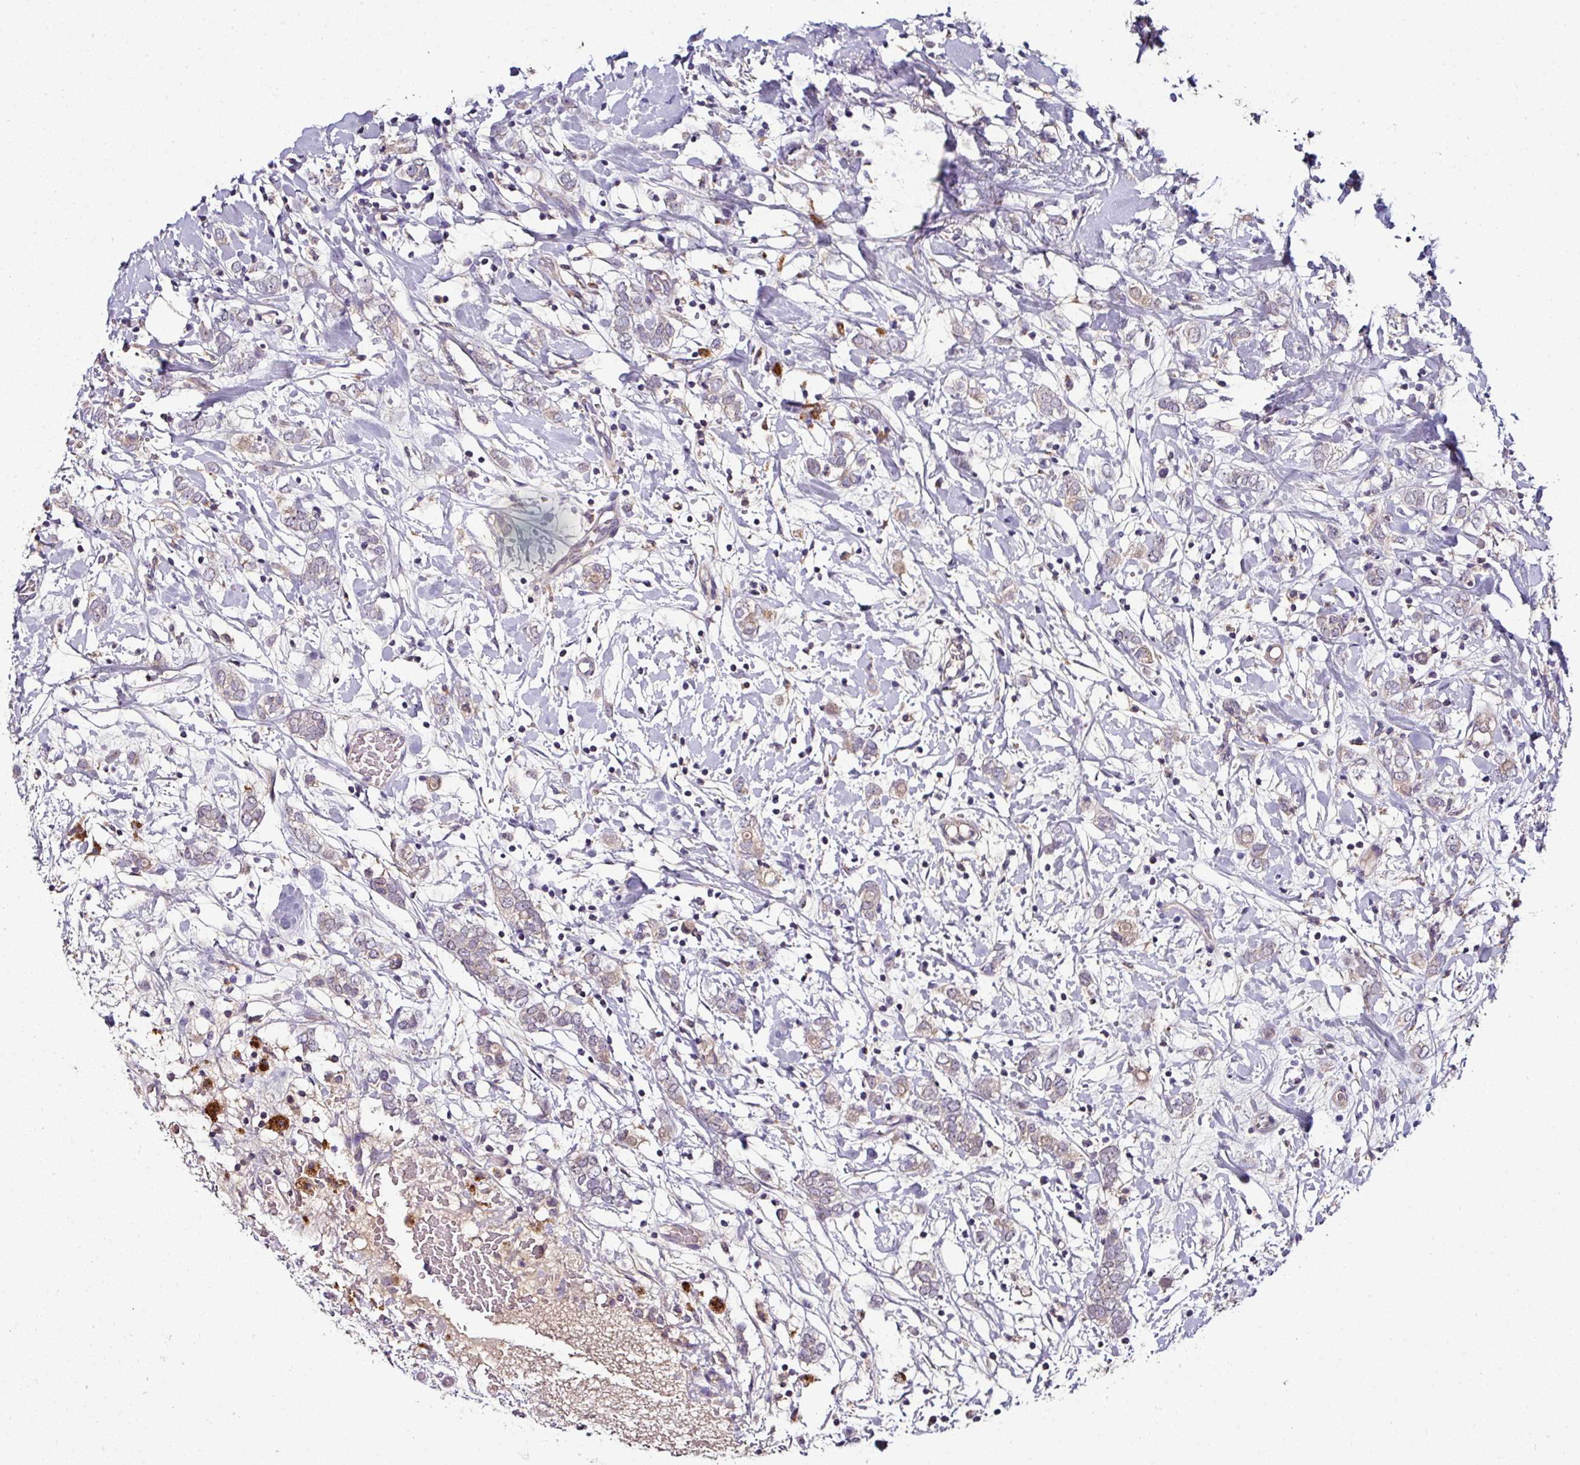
{"staining": {"intensity": "weak", "quantity": "25%-75%", "location": "cytoplasmic/membranous"}, "tissue": "breast cancer", "cell_type": "Tumor cells", "image_type": "cancer", "snomed": [{"axis": "morphology", "description": "Normal tissue, NOS"}, {"axis": "morphology", "description": "Lobular carcinoma"}, {"axis": "topography", "description": "Breast"}], "caption": "Immunohistochemistry (IHC) photomicrograph of neoplastic tissue: breast cancer (lobular carcinoma) stained using immunohistochemistry (IHC) reveals low levels of weak protein expression localized specifically in the cytoplasmic/membranous of tumor cells, appearing as a cytoplasmic/membranous brown color.", "gene": "AEBP2", "patient": {"sex": "female", "age": 47}}